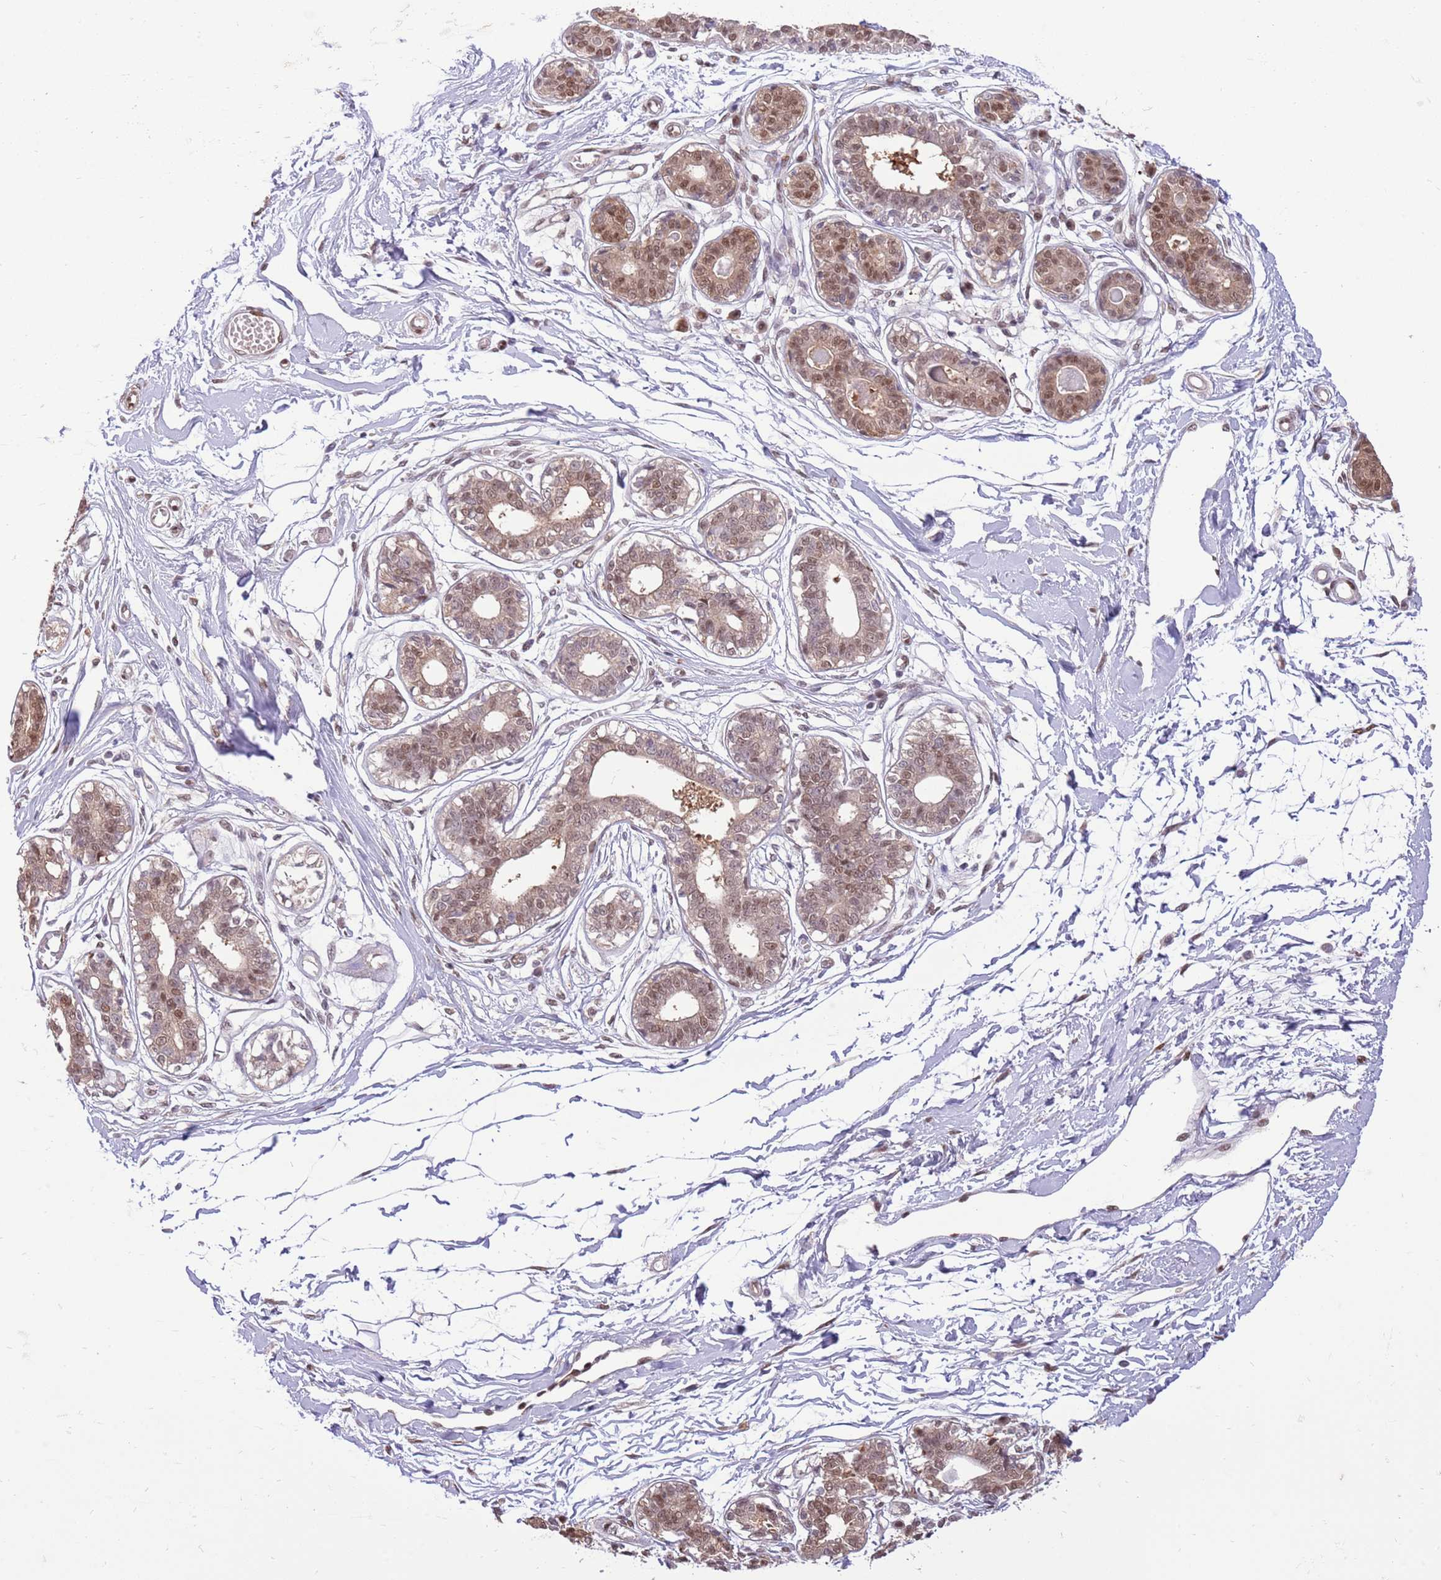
{"staining": {"intensity": "negative", "quantity": "none", "location": "none"}, "tissue": "breast", "cell_type": "Adipocytes", "image_type": "normal", "snomed": [{"axis": "morphology", "description": "Normal tissue, NOS"}, {"axis": "topography", "description": "Breast"}], "caption": "IHC photomicrograph of unremarkable breast stained for a protein (brown), which shows no staining in adipocytes.", "gene": "NSFL1C", "patient": {"sex": "female", "age": 45}}